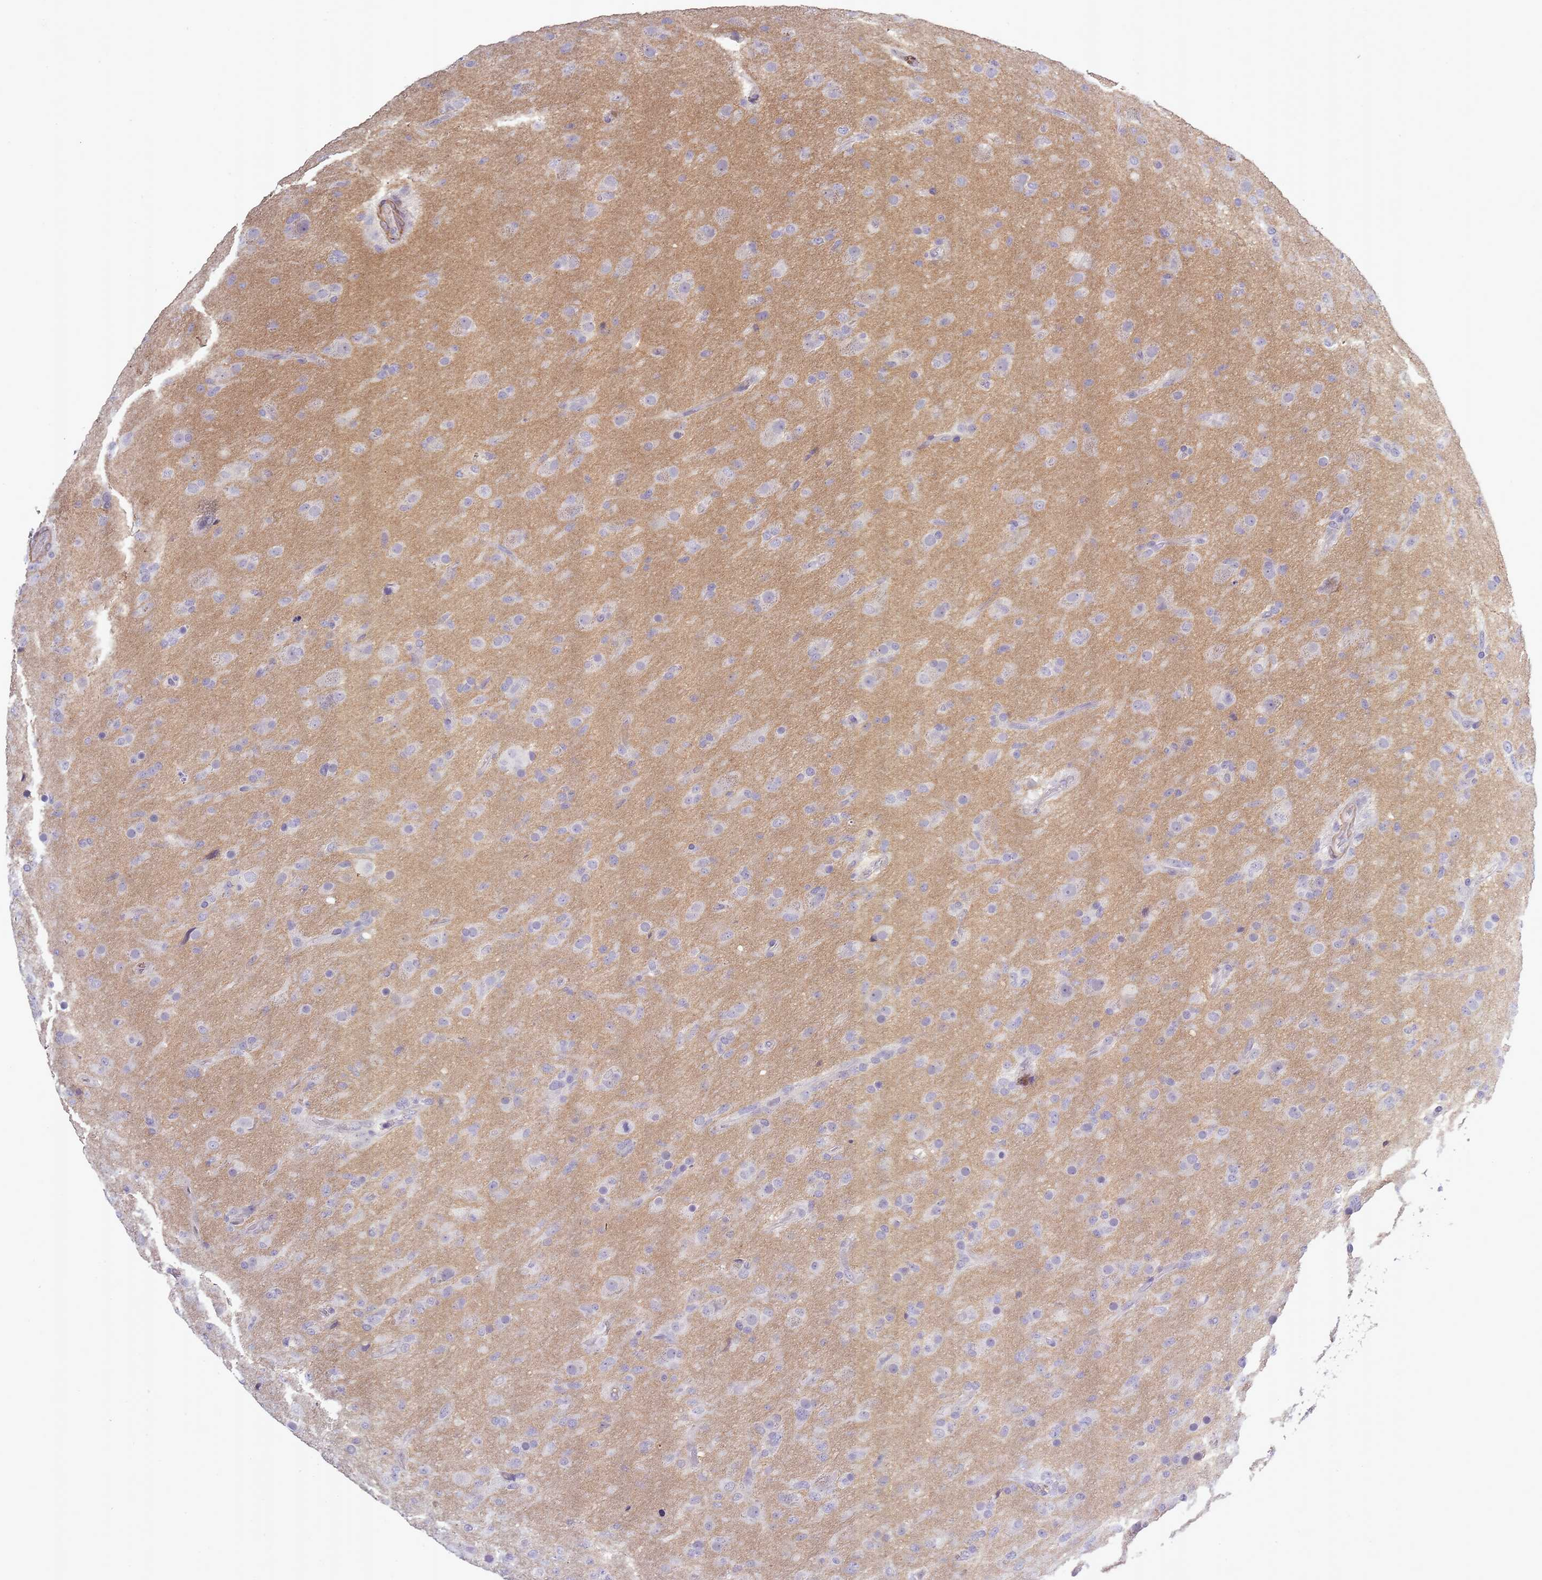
{"staining": {"intensity": "negative", "quantity": "none", "location": "none"}, "tissue": "glioma", "cell_type": "Tumor cells", "image_type": "cancer", "snomed": [{"axis": "morphology", "description": "Glioma, malignant, Low grade"}, {"axis": "topography", "description": "Brain"}], "caption": "Tumor cells show no significant expression in glioma.", "gene": "SLC8A2", "patient": {"sex": "male", "age": 65}}